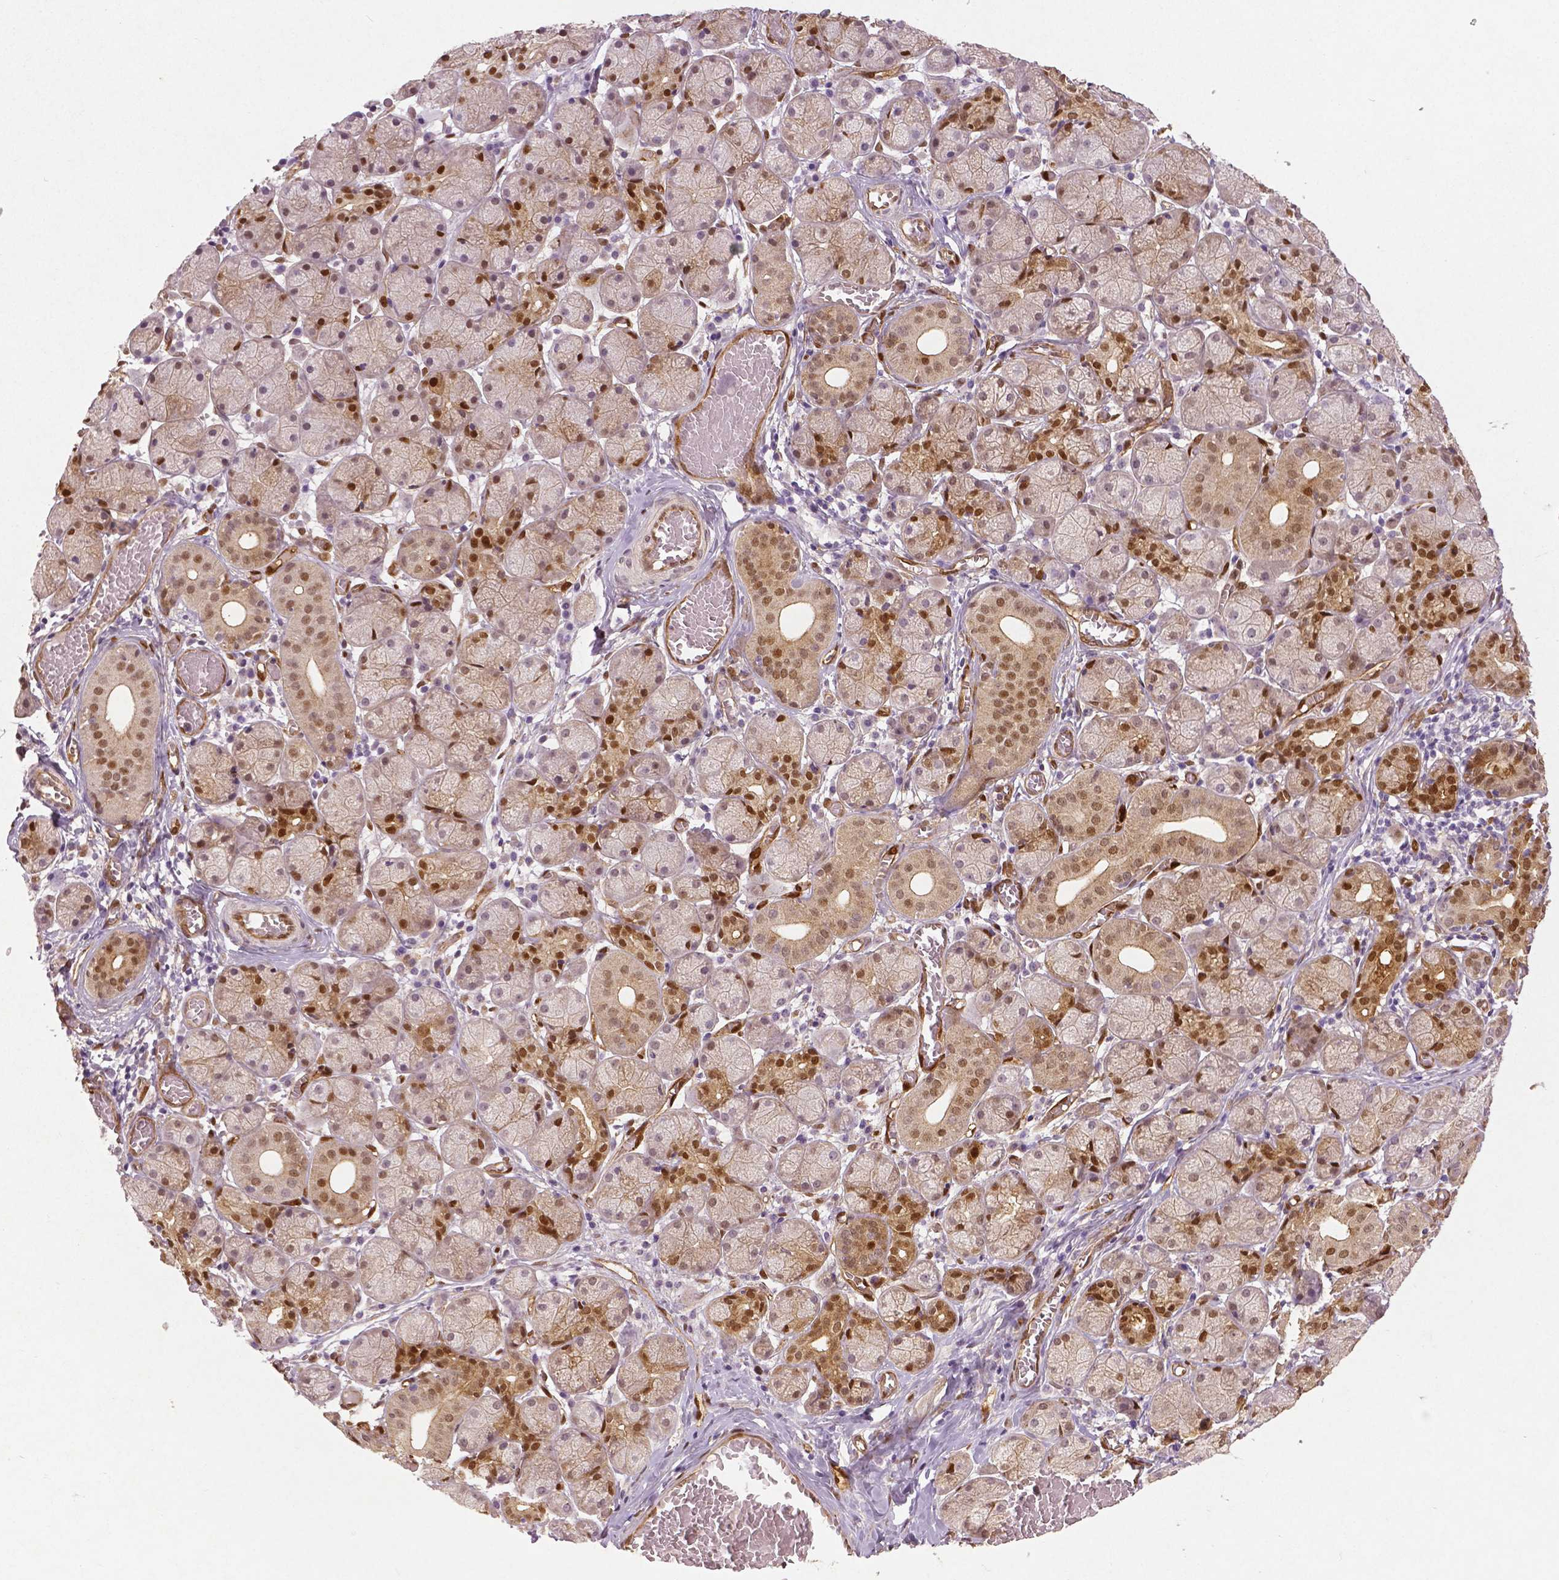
{"staining": {"intensity": "moderate", "quantity": ">75%", "location": "cytoplasmic/membranous,nuclear"}, "tissue": "salivary gland", "cell_type": "Glandular cells", "image_type": "normal", "snomed": [{"axis": "morphology", "description": "Normal tissue, NOS"}, {"axis": "topography", "description": "Salivary gland"}, {"axis": "topography", "description": "Peripheral nerve tissue"}], "caption": "The immunohistochemical stain highlights moderate cytoplasmic/membranous,nuclear positivity in glandular cells of unremarkable salivary gland.", "gene": "WWTR1", "patient": {"sex": "female", "age": 24}}